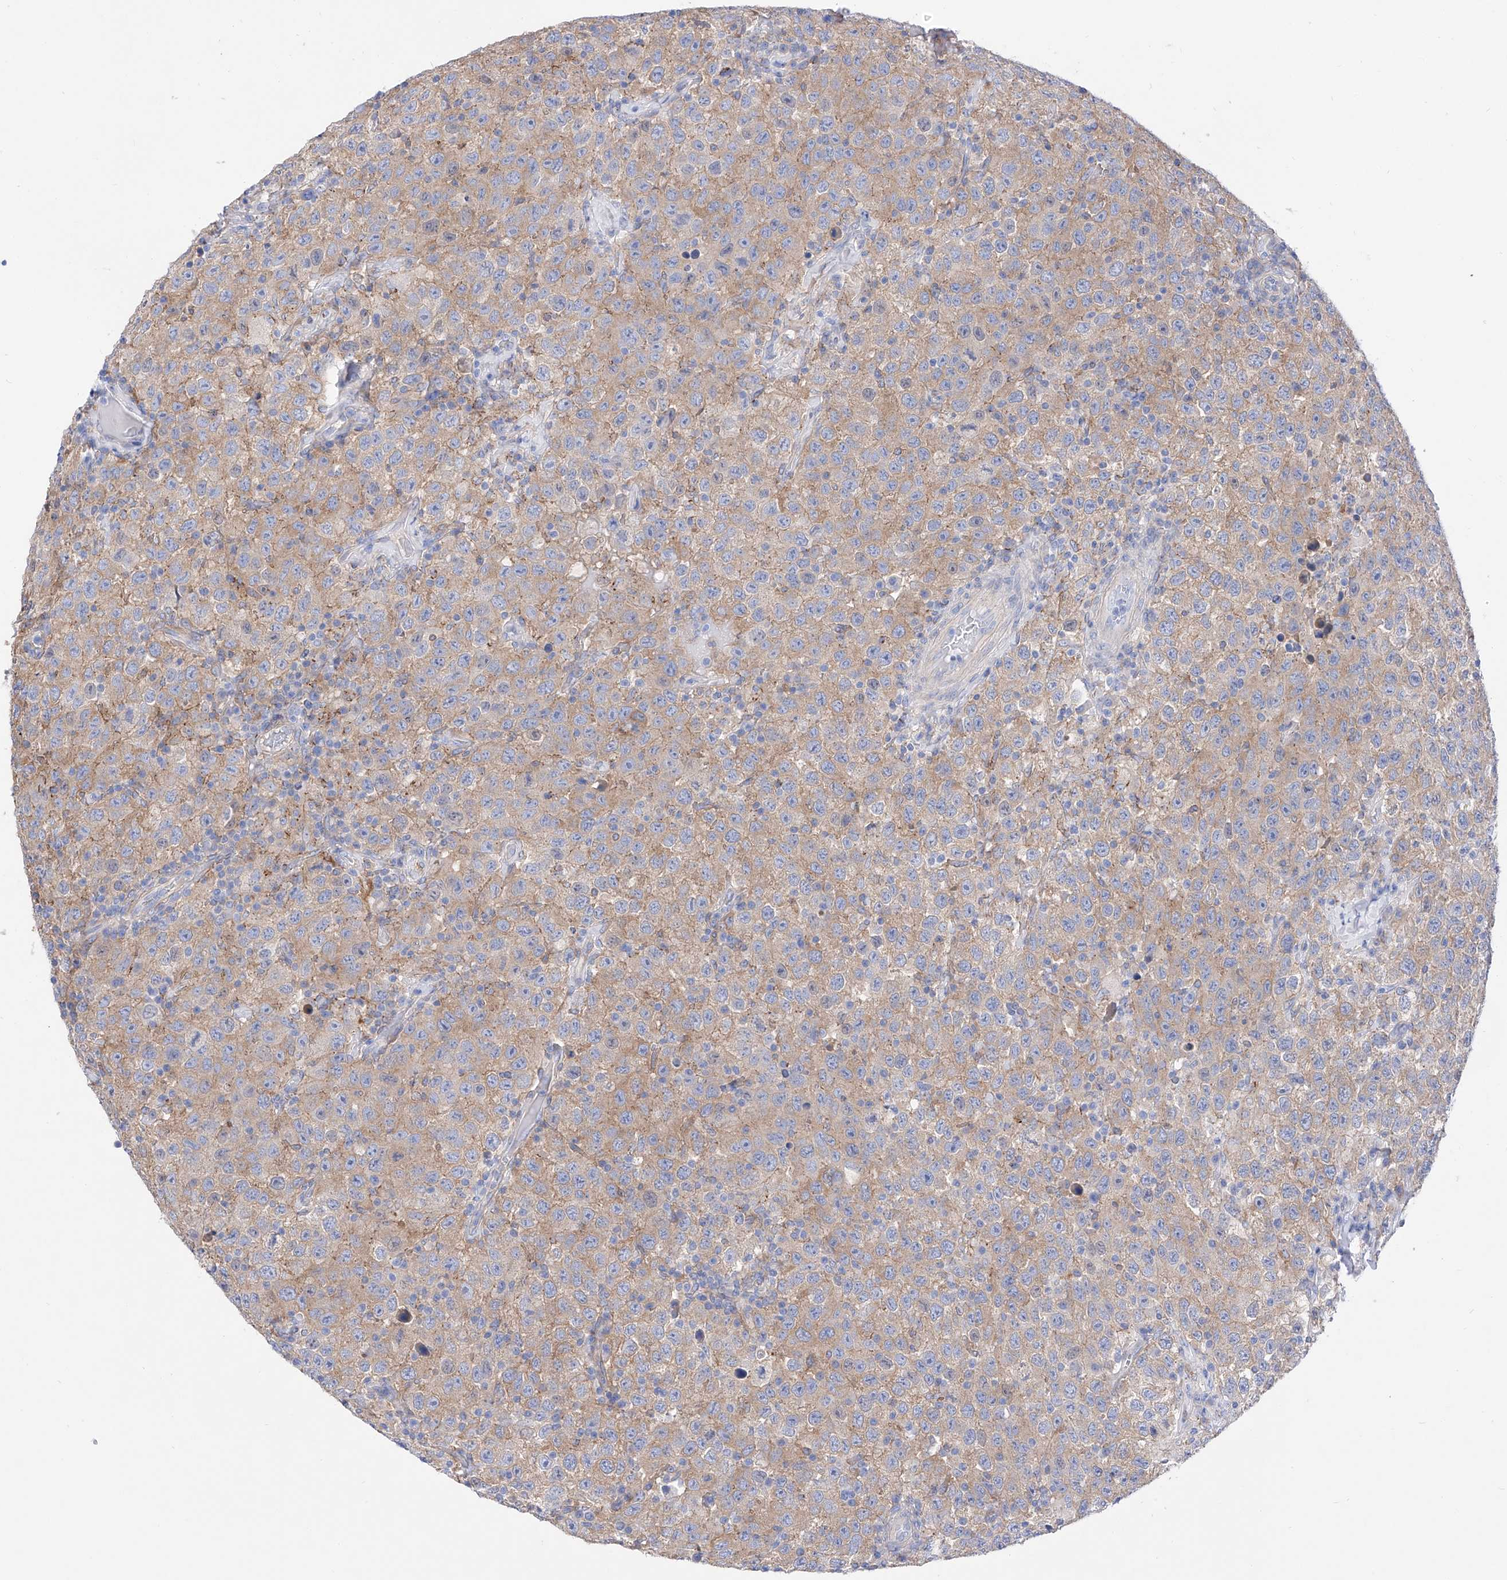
{"staining": {"intensity": "weak", "quantity": ">75%", "location": "cytoplasmic/membranous"}, "tissue": "testis cancer", "cell_type": "Tumor cells", "image_type": "cancer", "snomed": [{"axis": "morphology", "description": "Seminoma, NOS"}, {"axis": "topography", "description": "Testis"}], "caption": "Protein staining of seminoma (testis) tissue demonstrates weak cytoplasmic/membranous staining in about >75% of tumor cells.", "gene": "ZNF653", "patient": {"sex": "male", "age": 41}}